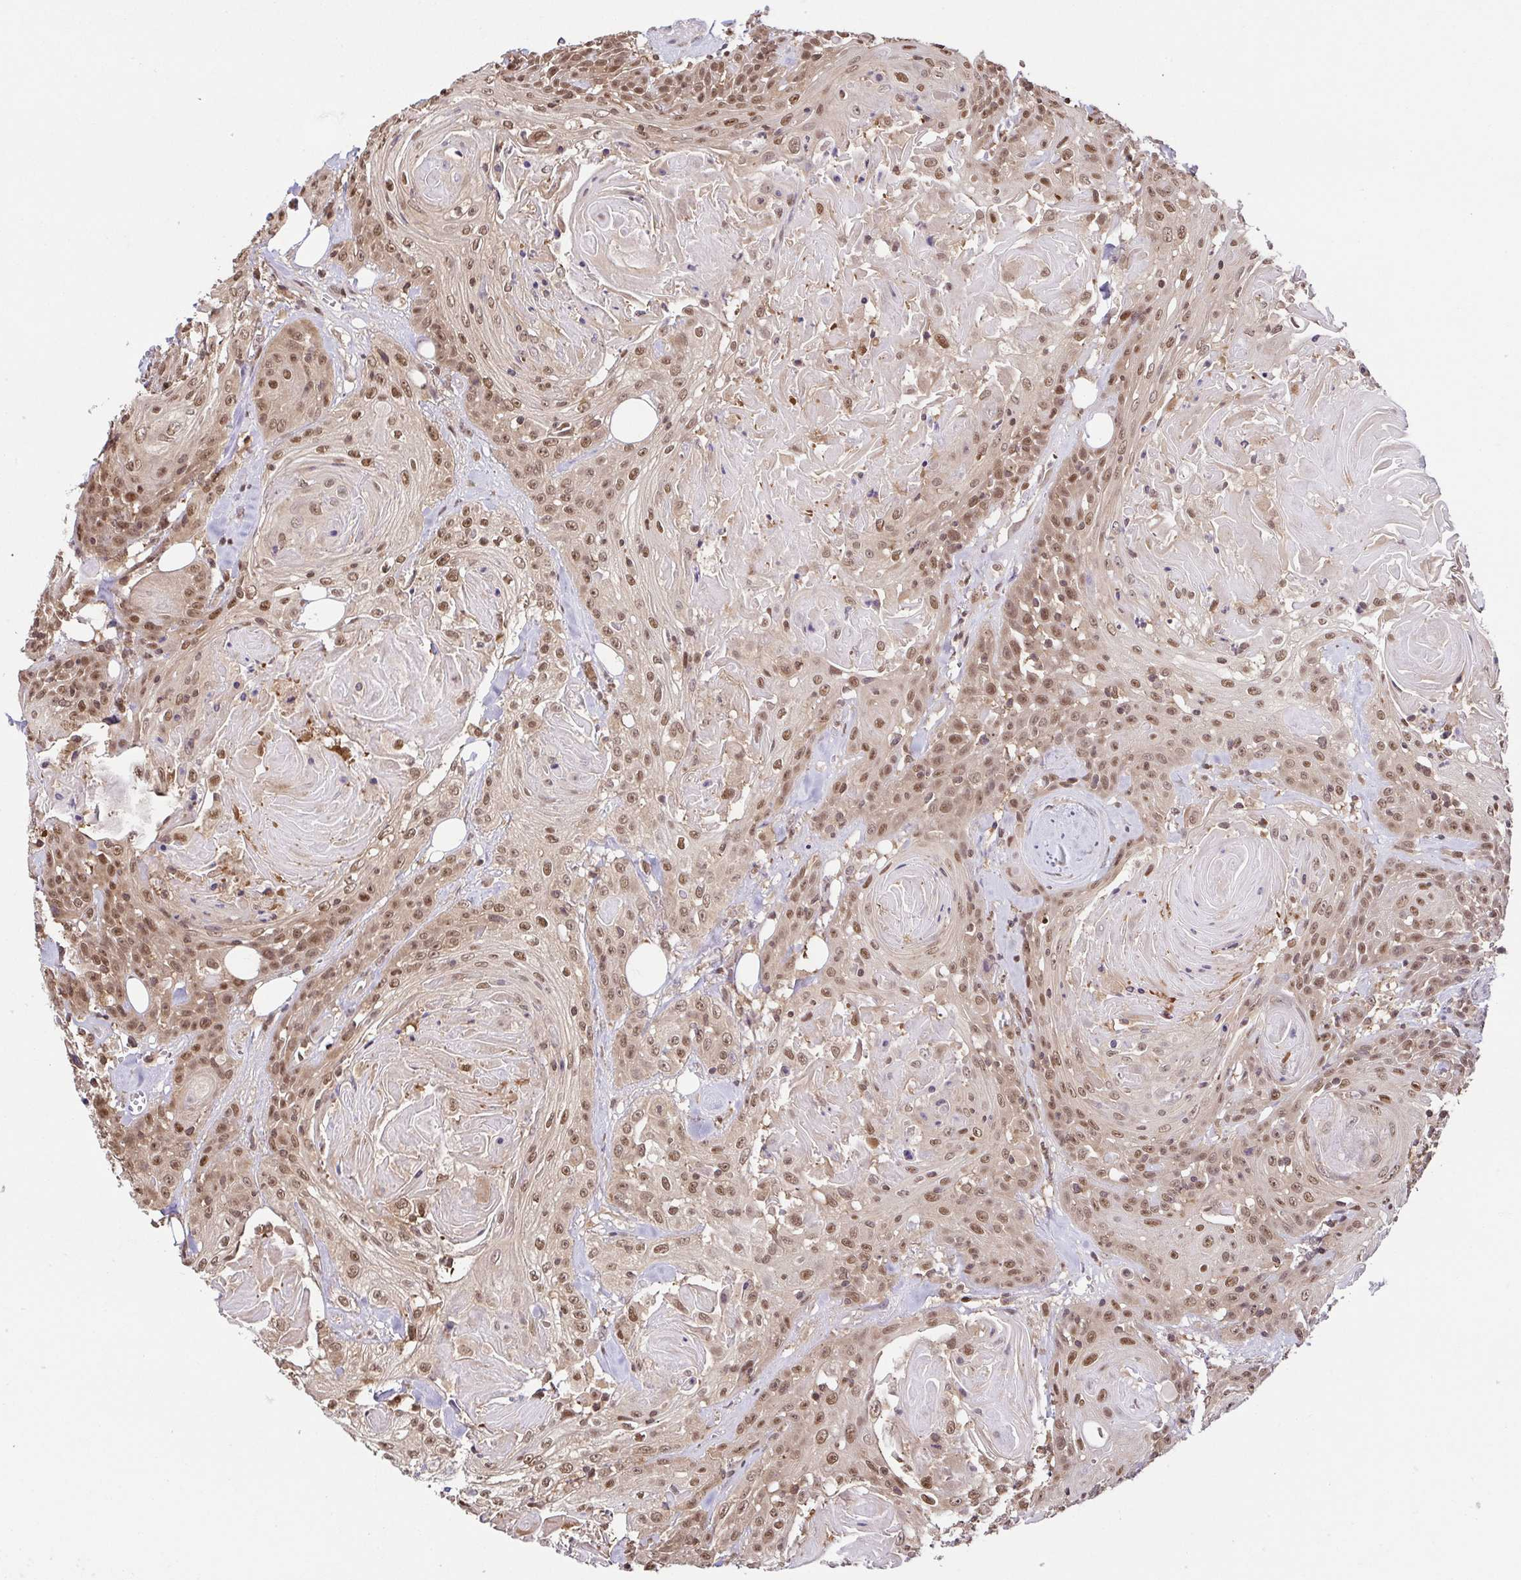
{"staining": {"intensity": "moderate", "quantity": ">75%", "location": "cytoplasmic/membranous,nuclear"}, "tissue": "head and neck cancer", "cell_type": "Tumor cells", "image_type": "cancer", "snomed": [{"axis": "morphology", "description": "Squamous cell carcinoma, NOS"}, {"axis": "topography", "description": "Head-Neck"}], "caption": "Human head and neck squamous cell carcinoma stained with a brown dye demonstrates moderate cytoplasmic/membranous and nuclear positive staining in approximately >75% of tumor cells.", "gene": "PSMB9", "patient": {"sex": "female", "age": 84}}